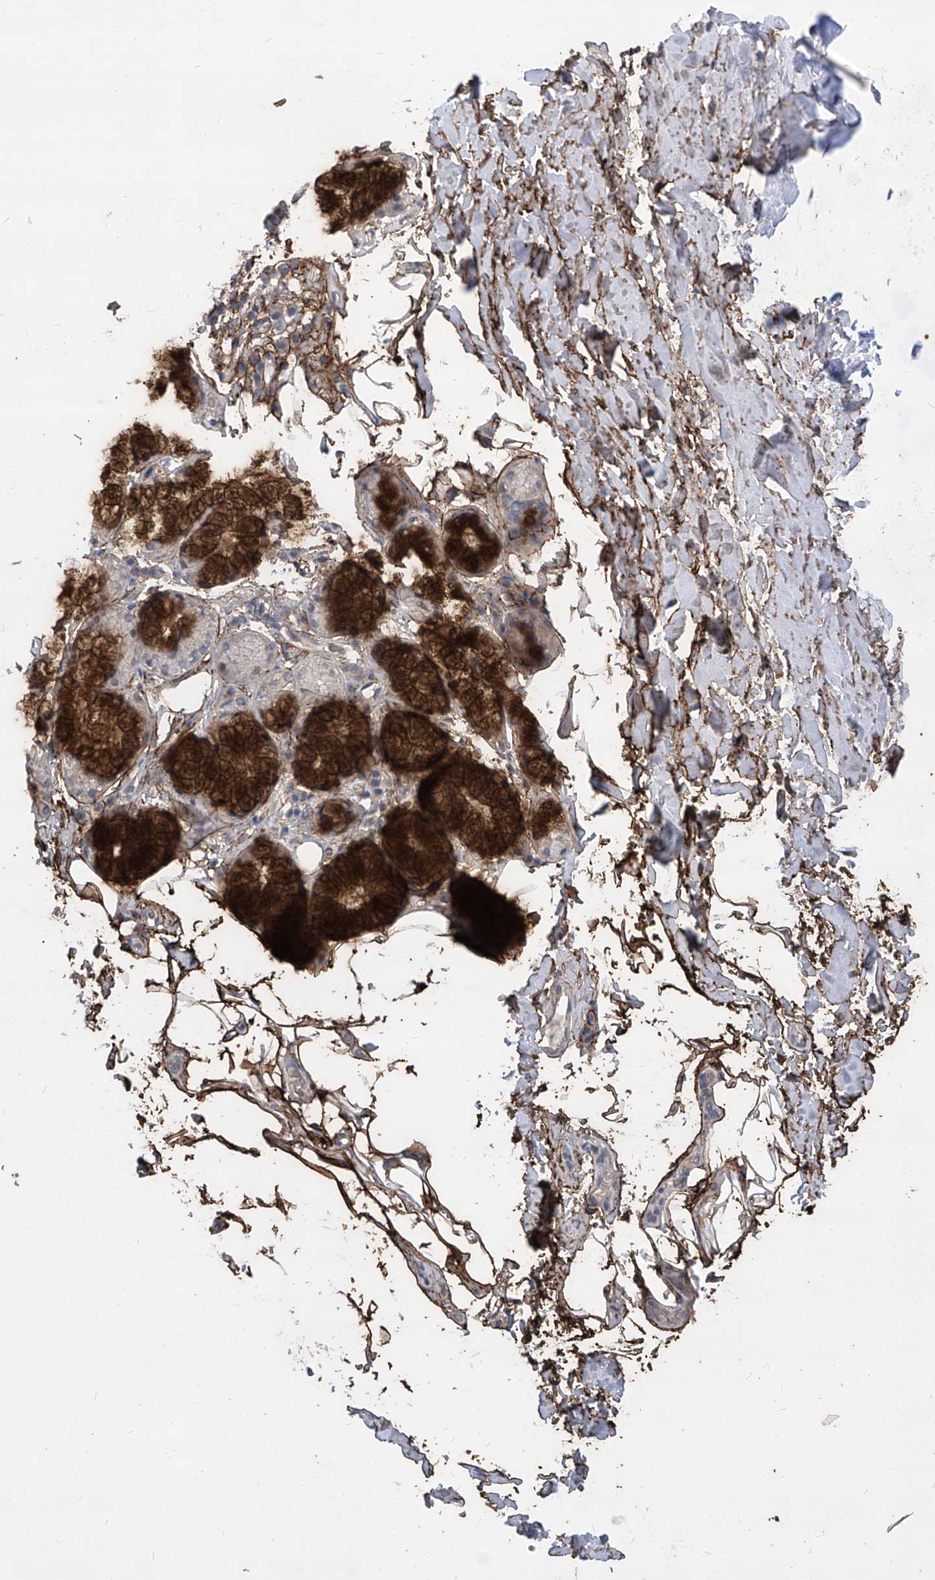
{"staining": {"intensity": "moderate", "quantity": "25%-75%", "location": "cytoplasmic/membranous"}, "tissue": "adipose tissue", "cell_type": "Adipocytes", "image_type": "normal", "snomed": [{"axis": "morphology", "description": "Normal tissue, NOS"}, {"axis": "topography", "description": "Cartilage tissue"}], "caption": "IHC (DAB (3,3'-diaminobenzidine)) staining of unremarkable adipose tissue displays moderate cytoplasmic/membranous protein expression in approximately 25%-75% of adipocytes.", "gene": "TXNIP", "patient": {"sex": "female", "age": 63}}